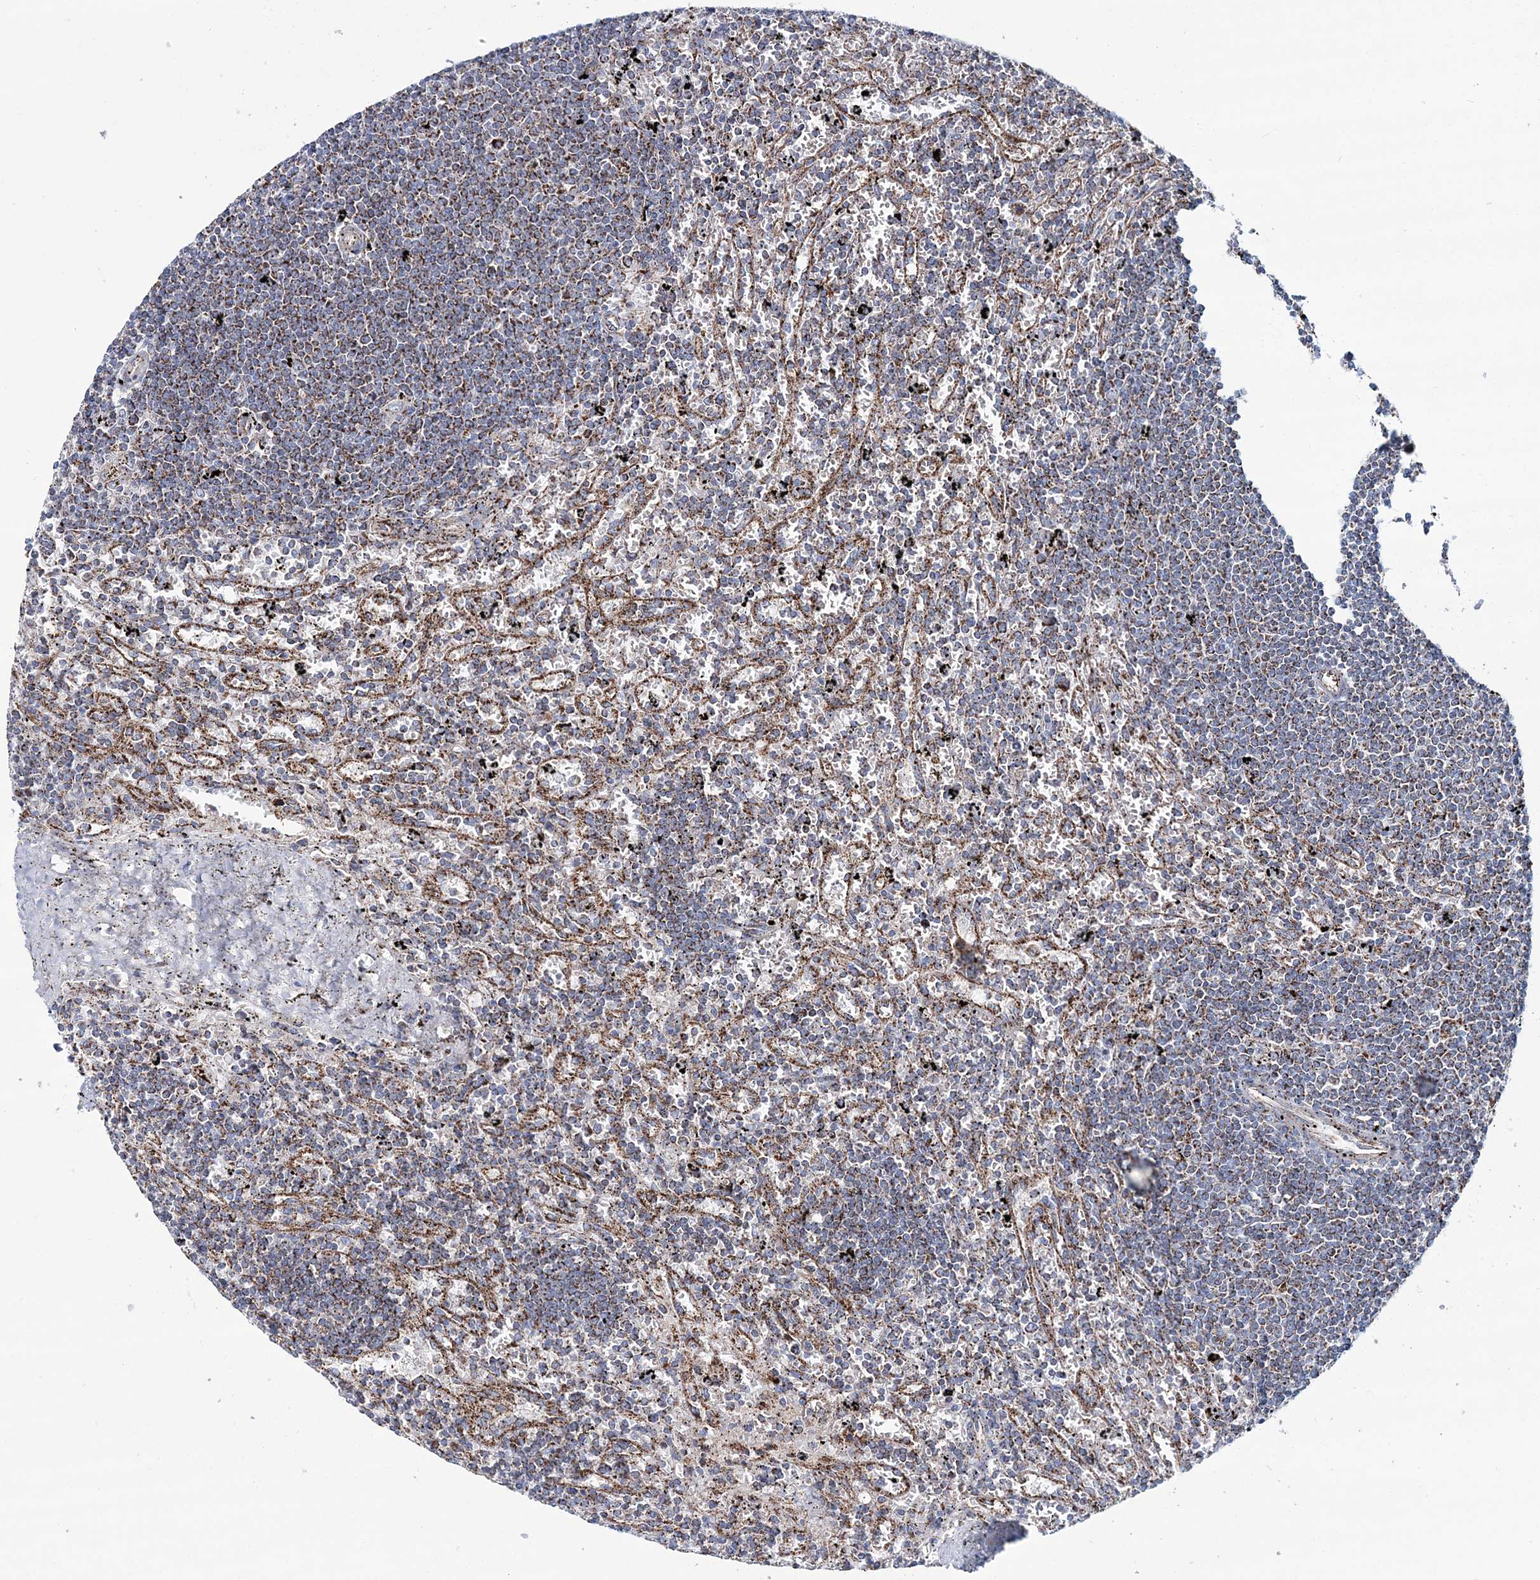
{"staining": {"intensity": "moderate", "quantity": "25%-75%", "location": "cytoplasmic/membranous"}, "tissue": "lymphoma", "cell_type": "Tumor cells", "image_type": "cancer", "snomed": [{"axis": "morphology", "description": "Malignant lymphoma, non-Hodgkin's type, Low grade"}, {"axis": "topography", "description": "Spleen"}], "caption": "Immunohistochemistry histopathology image of neoplastic tissue: low-grade malignant lymphoma, non-Hodgkin's type stained using immunohistochemistry shows medium levels of moderate protein expression localized specifically in the cytoplasmic/membranous of tumor cells, appearing as a cytoplasmic/membranous brown color.", "gene": "ARHGAP6", "patient": {"sex": "male", "age": 76}}